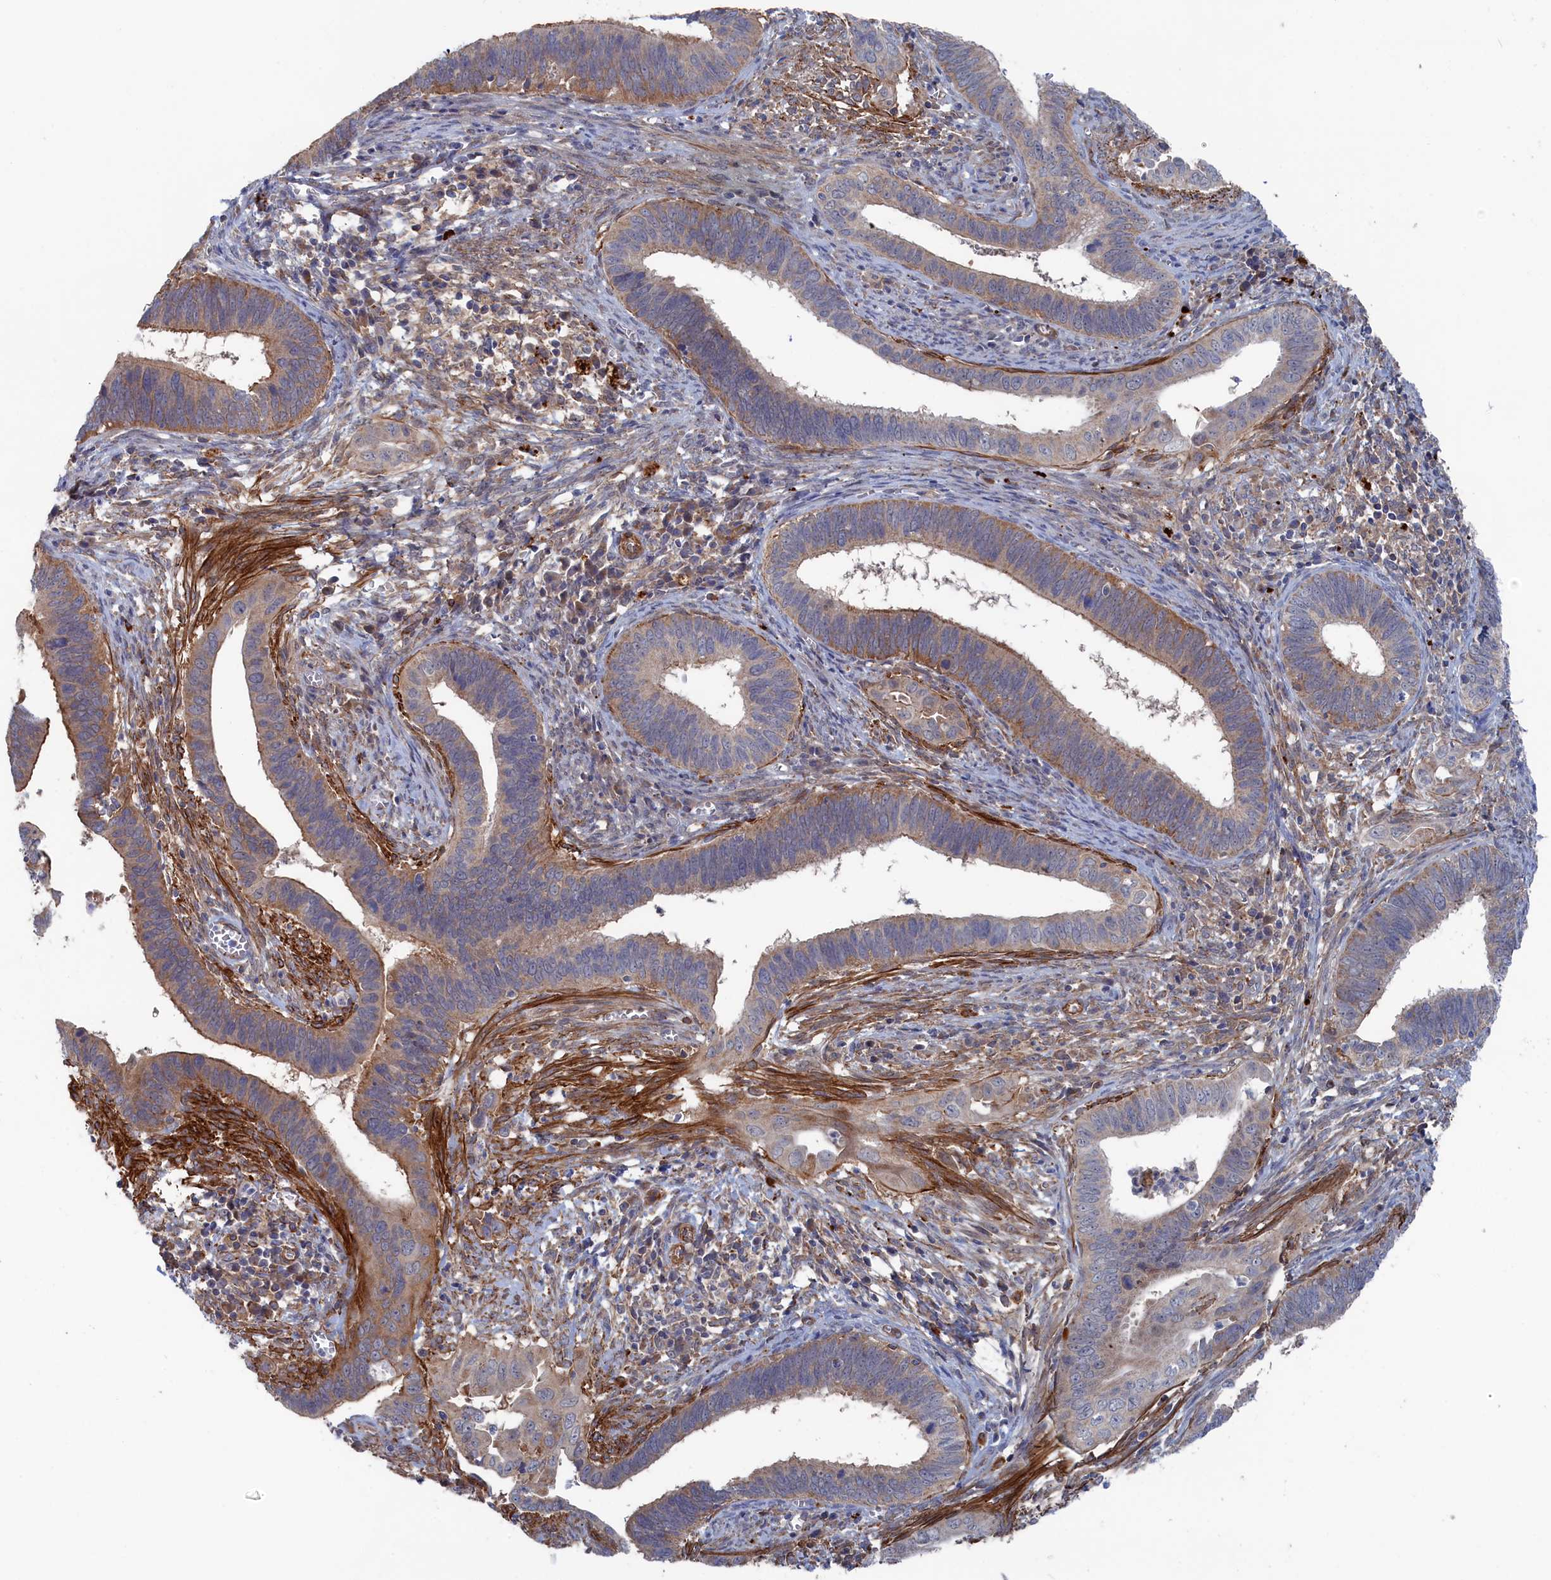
{"staining": {"intensity": "moderate", "quantity": "<25%", "location": "cytoplasmic/membranous"}, "tissue": "cervical cancer", "cell_type": "Tumor cells", "image_type": "cancer", "snomed": [{"axis": "morphology", "description": "Adenocarcinoma, NOS"}, {"axis": "topography", "description": "Cervix"}], "caption": "DAB immunohistochemical staining of cervical cancer (adenocarcinoma) reveals moderate cytoplasmic/membranous protein staining in about <25% of tumor cells.", "gene": "FILIP1L", "patient": {"sex": "female", "age": 42}}